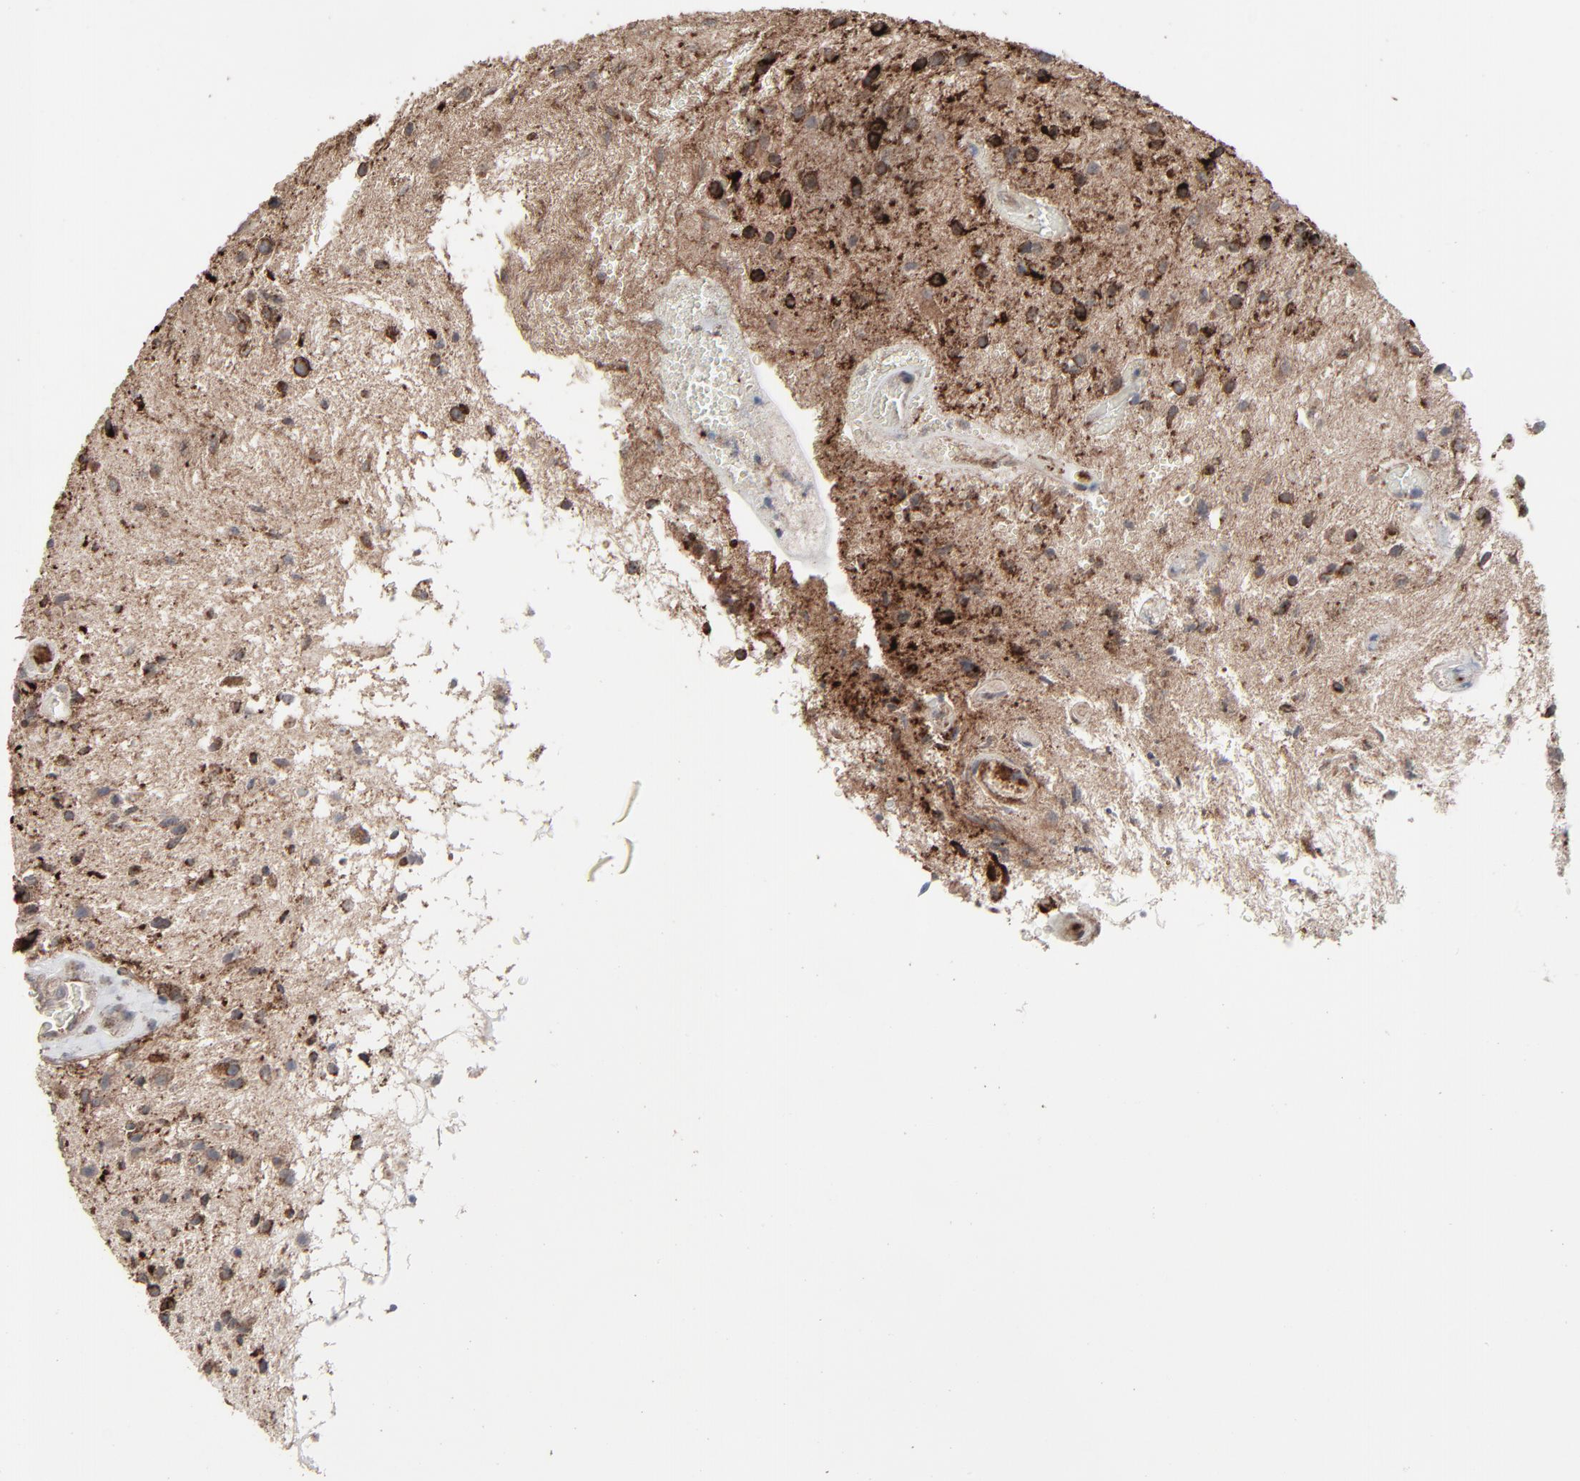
{"staining": {"intensity": "strong", "quantity": ">75%", "location": "cytoplasmic/membranous"}, "tissue": "glioma", "cell_type": "Tumor cells", "image_type": "cancer", "snomed": [{"axis": "morphology", "description": "Glioma, malignant, High grade"}, {"axis": "topography", "description": "Brain"}], "caption": "Protein staining displays strong cytoplasmic/membranous positivity in approximately >75% of tumor cells in malignant glioma (high-grade).", "gene": "JAM3", "patient": {"sex": "male", "age": 33}}